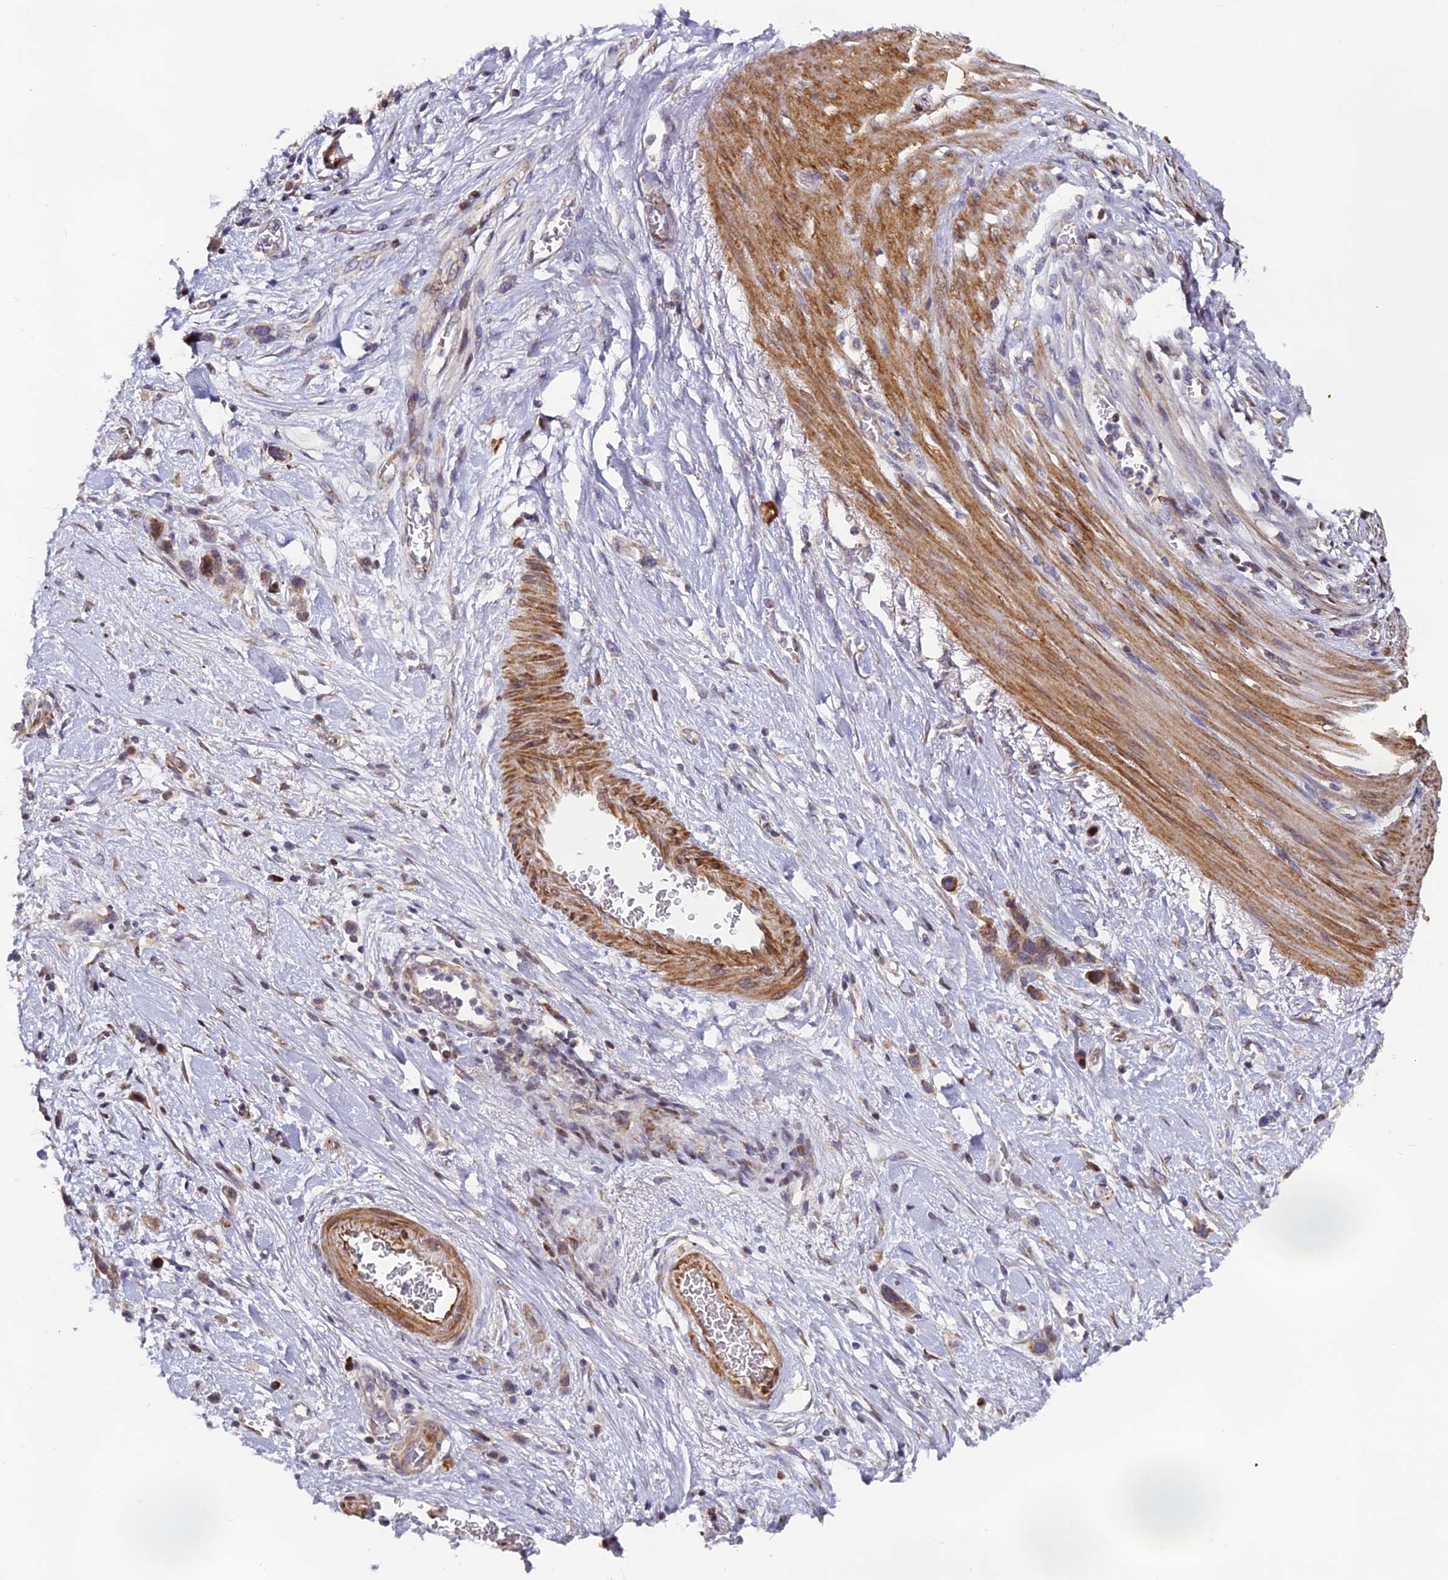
{"staining": {"intensity": "moderate", "quantity": "<25%", "location": "cytoplasmic/membranous"}, "tissue": "stomach cancer", "cell_type": "Tumor cells", "image_type": "cancer", "snomed": [{"axis": "morphology", "description": "Adenocarcinoma, NOS"}, {"axis": "morphology", "description": "Adenocarcinoma, High grade"}, {"axis": "topography", "description": "Stomach, upper"}, {"axis": "topography", "description": "Stomach, lower"}], "caption": "A histopathology image of stomach cancer (adenocarcinoma) stained for a protein displays moderate cytoplasmic/membranous brown staining in tumor cells.", "gene": "RAB28", "patient": {"sex": "female", "age": 65}}